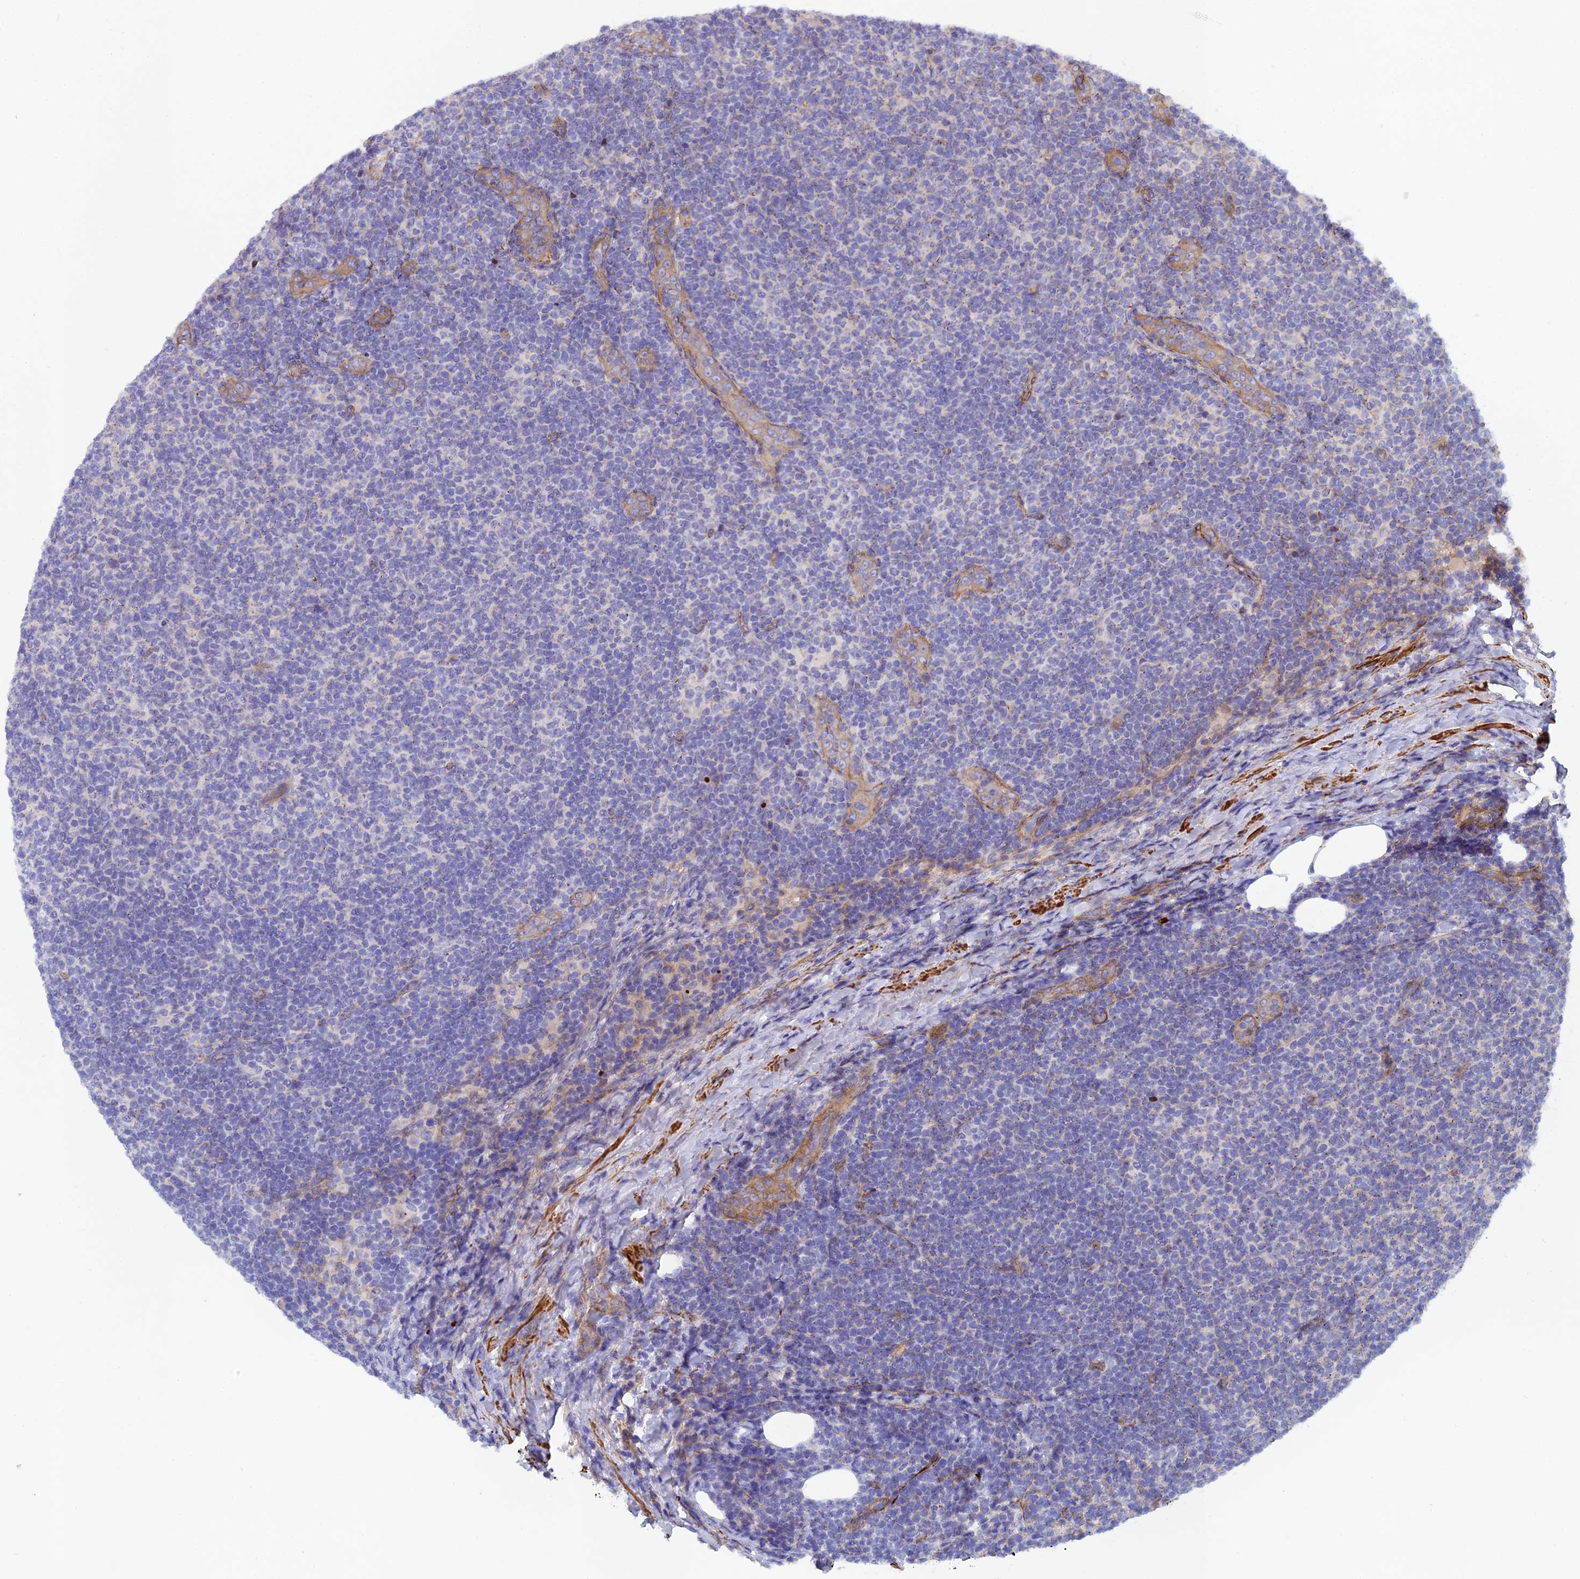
{"staining": {"intensity": "negative", "quantity": "none", "location": "none"}, "tissue": "lymphoma", "cell_type": "Tumor cells", "image_type": "cancer", "snomed": [{"axis": "morphology", "description": "Malignant lymphoma, non-Hodgkin's type, Low grade"}, {"axis": "topography", "description": "Lymph node"}], "caption": "A high-resolution image shows immunohistochemistry staining of malignant lymphoma, non-Hodgkin's type (low-grade), which exhibits no significant positivity in tumor cells. (Immunohistochemistry, brightfield microscopy, high magnification).", "gene": "RALGAPA2", "patient": {"sex": "male", "age": 66}}